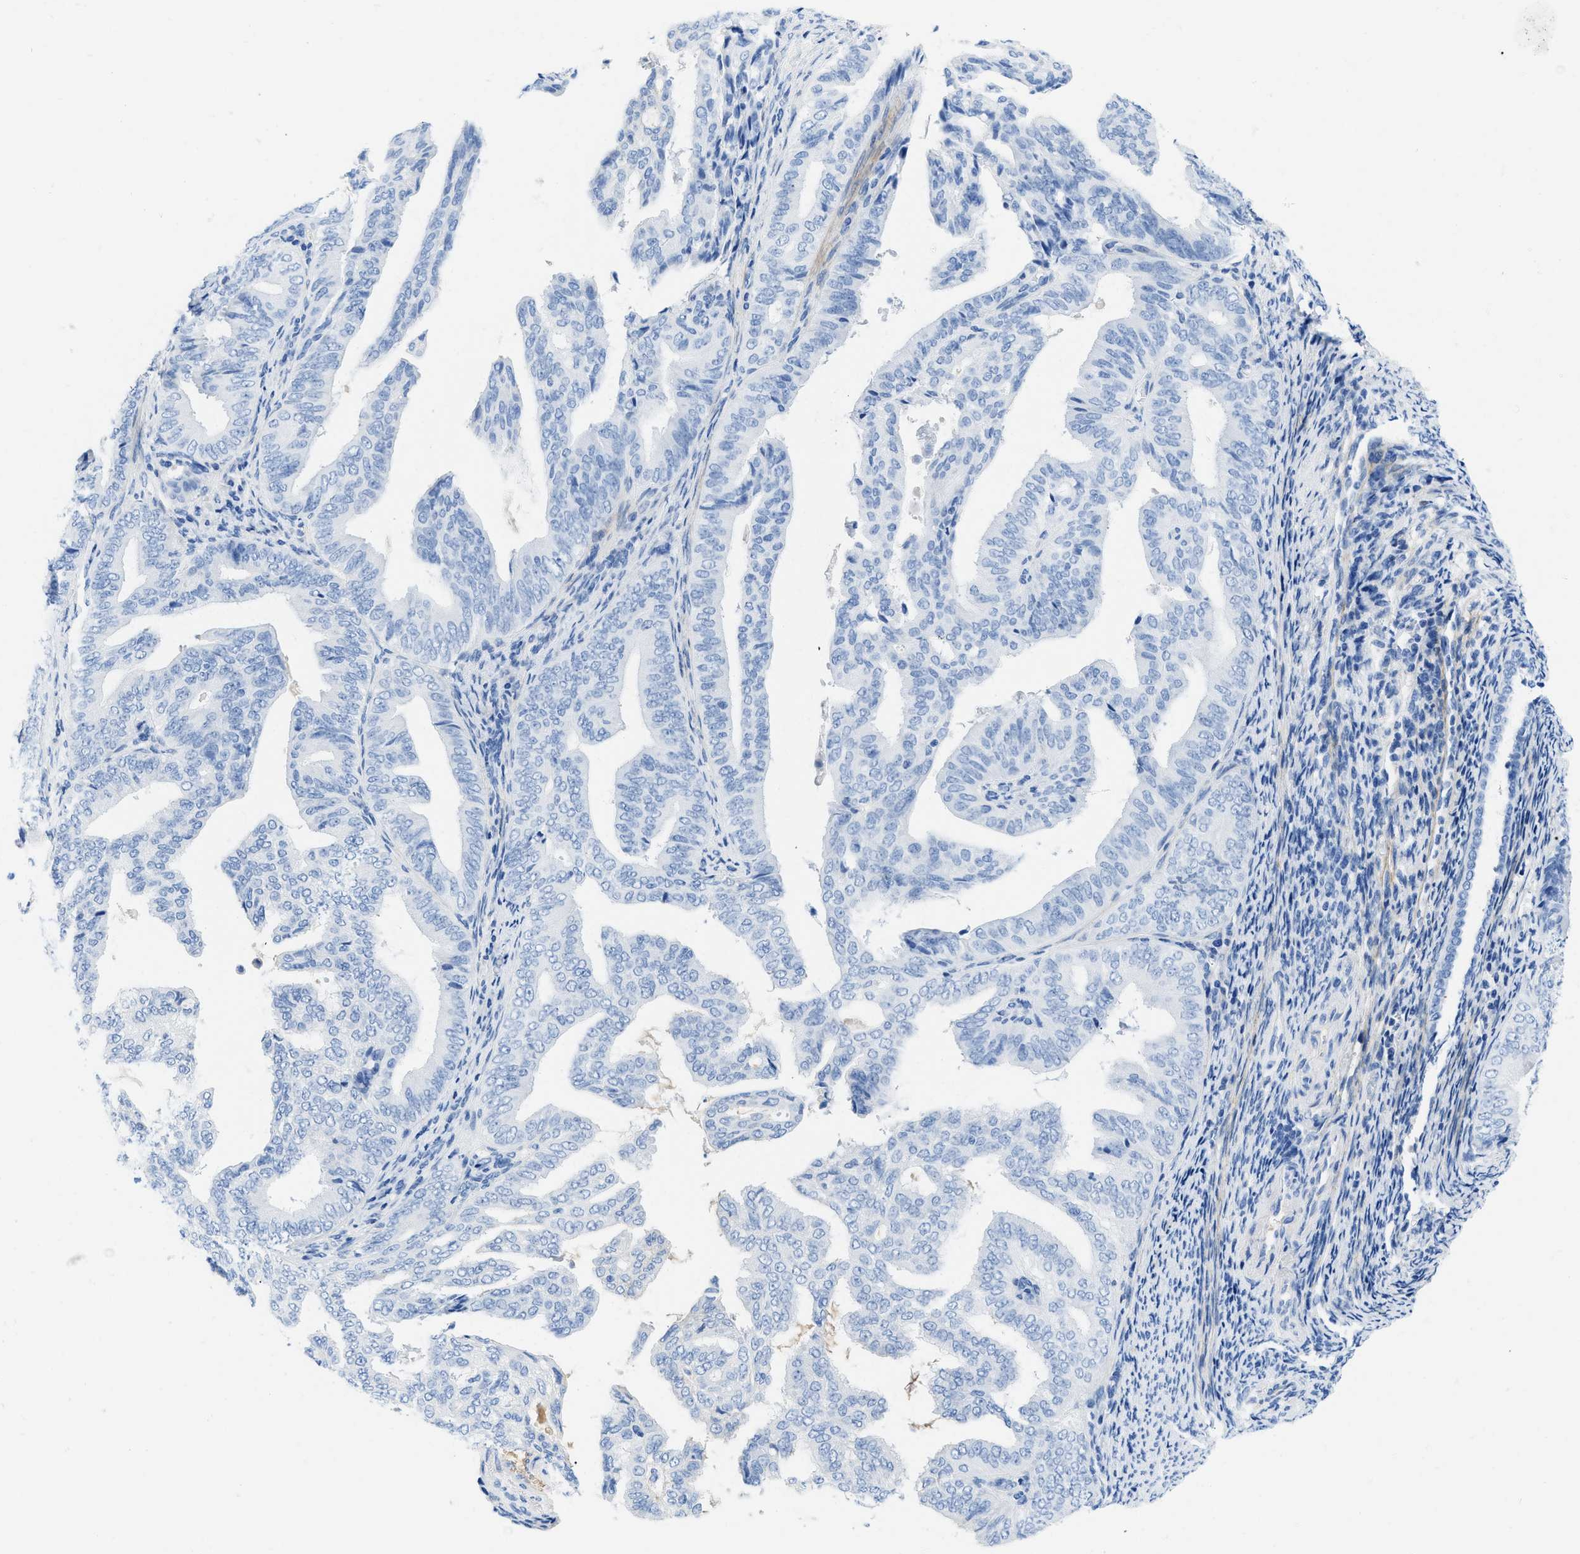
{"staining": {"intensity": "negative", "quantity": "none", "location": "none"}, "tissue": "endometrial cancer", "cell_type": "Tumor cells", "image_type": "cancer", "snomed": [{"axis": "morphology", "description": "Adenocarcinoma, NOS"}, {"axis": "topography", "description": "Endometrium"}], "caption": "A micrograph of endometrial adenocarcinoma stained for a protein exhibits no brown staining in tumor cells.", "gene": "COL3A1", "patient": {"sex": "female", "age": 58}}